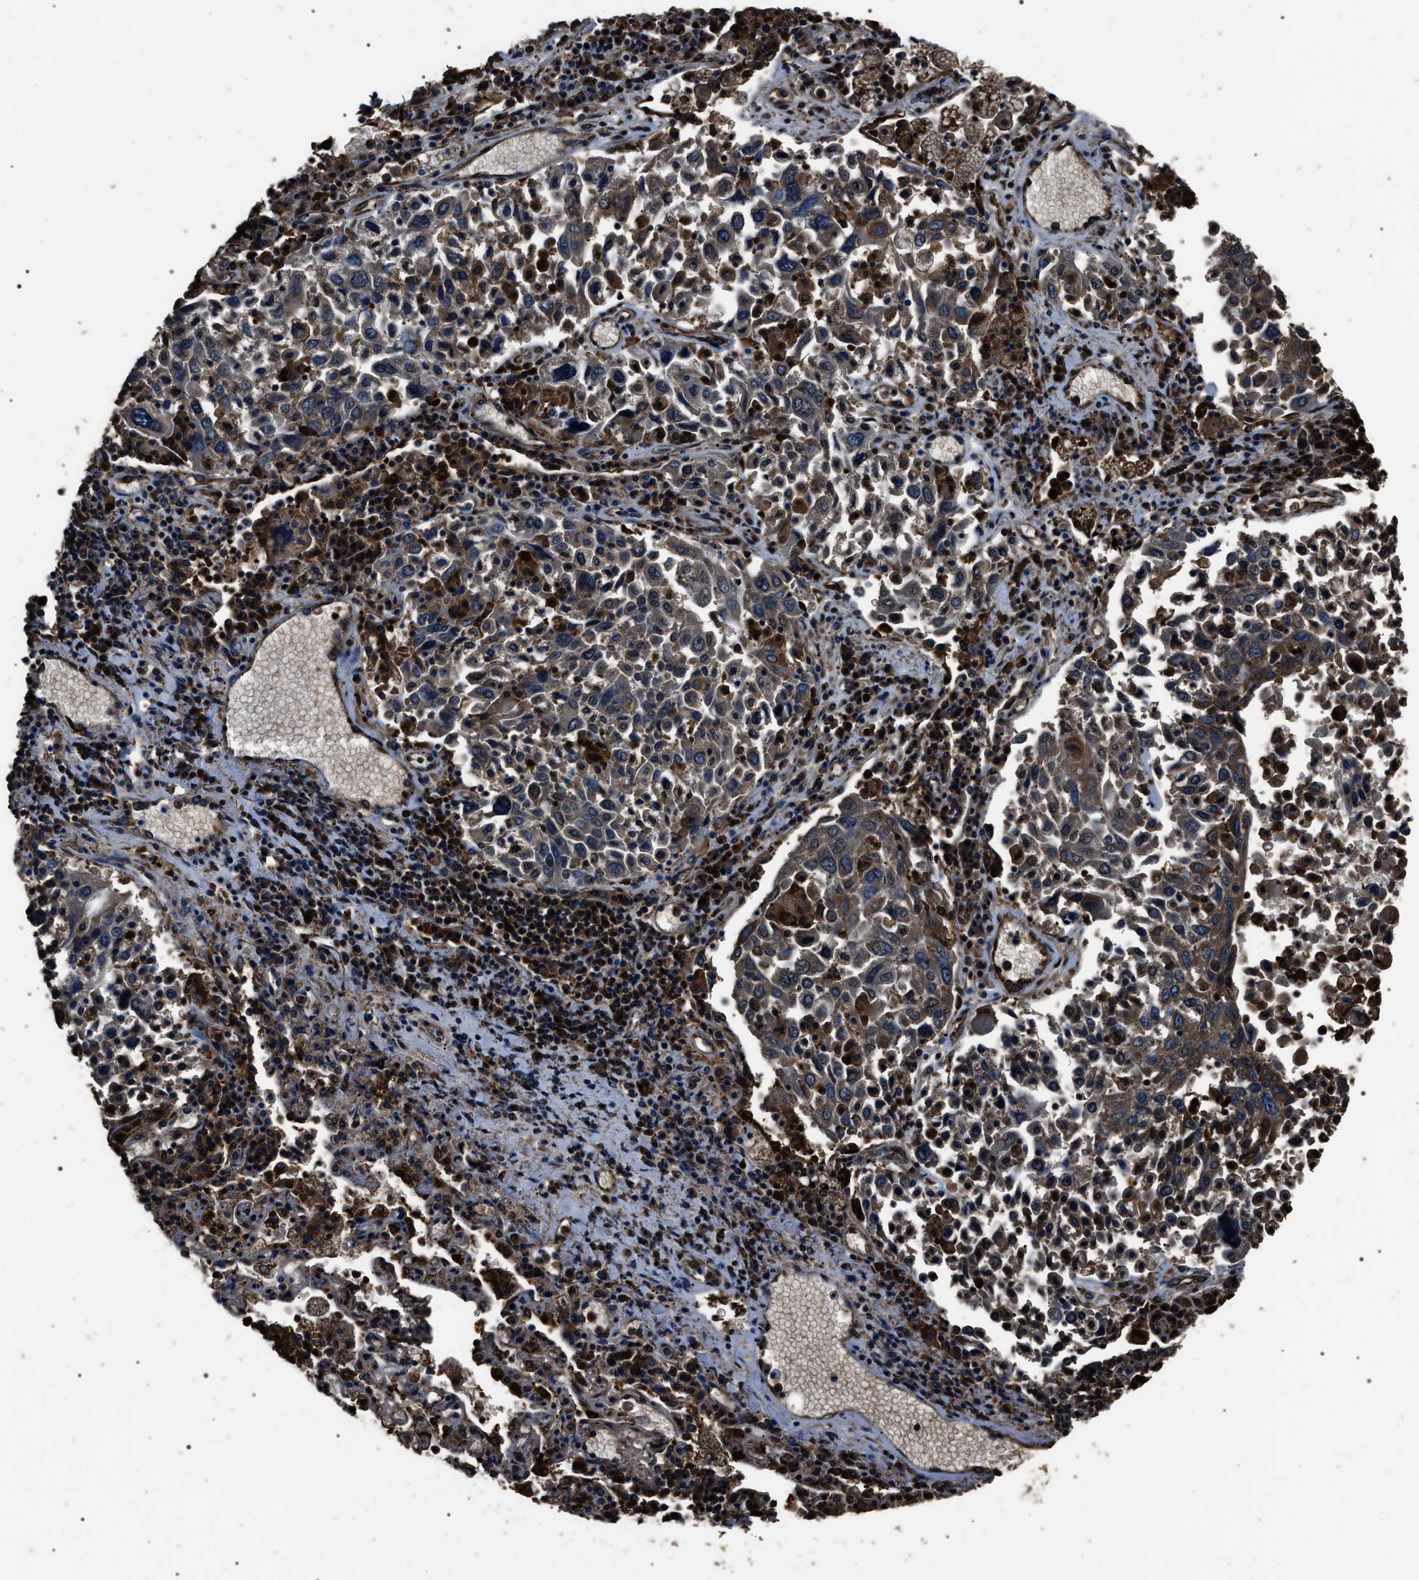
{"staining": {"intensity": "weak", "quantity": "25%-75%", "location": "cytoplasmic/membranous"}, "tissue": "lung cancer", "cell_type": "Tumor cells", "image_type": "cancer", "snomed": [{"axis": "morphology", "description": "Squamous cell carcinoma, NOS"}, {"axis": "topography", "description": "Lung"}], "caption": "A micrograph of lung squamous cell carcinoma stained for a protein exhibits weak cytoplasmic/membranous brown staining in tumor cells. (brown staining indicates protein expression, while blue staining denotes nuclei).", "gene": "HSCB", "patient": {"sex": "male", "age": 65}}